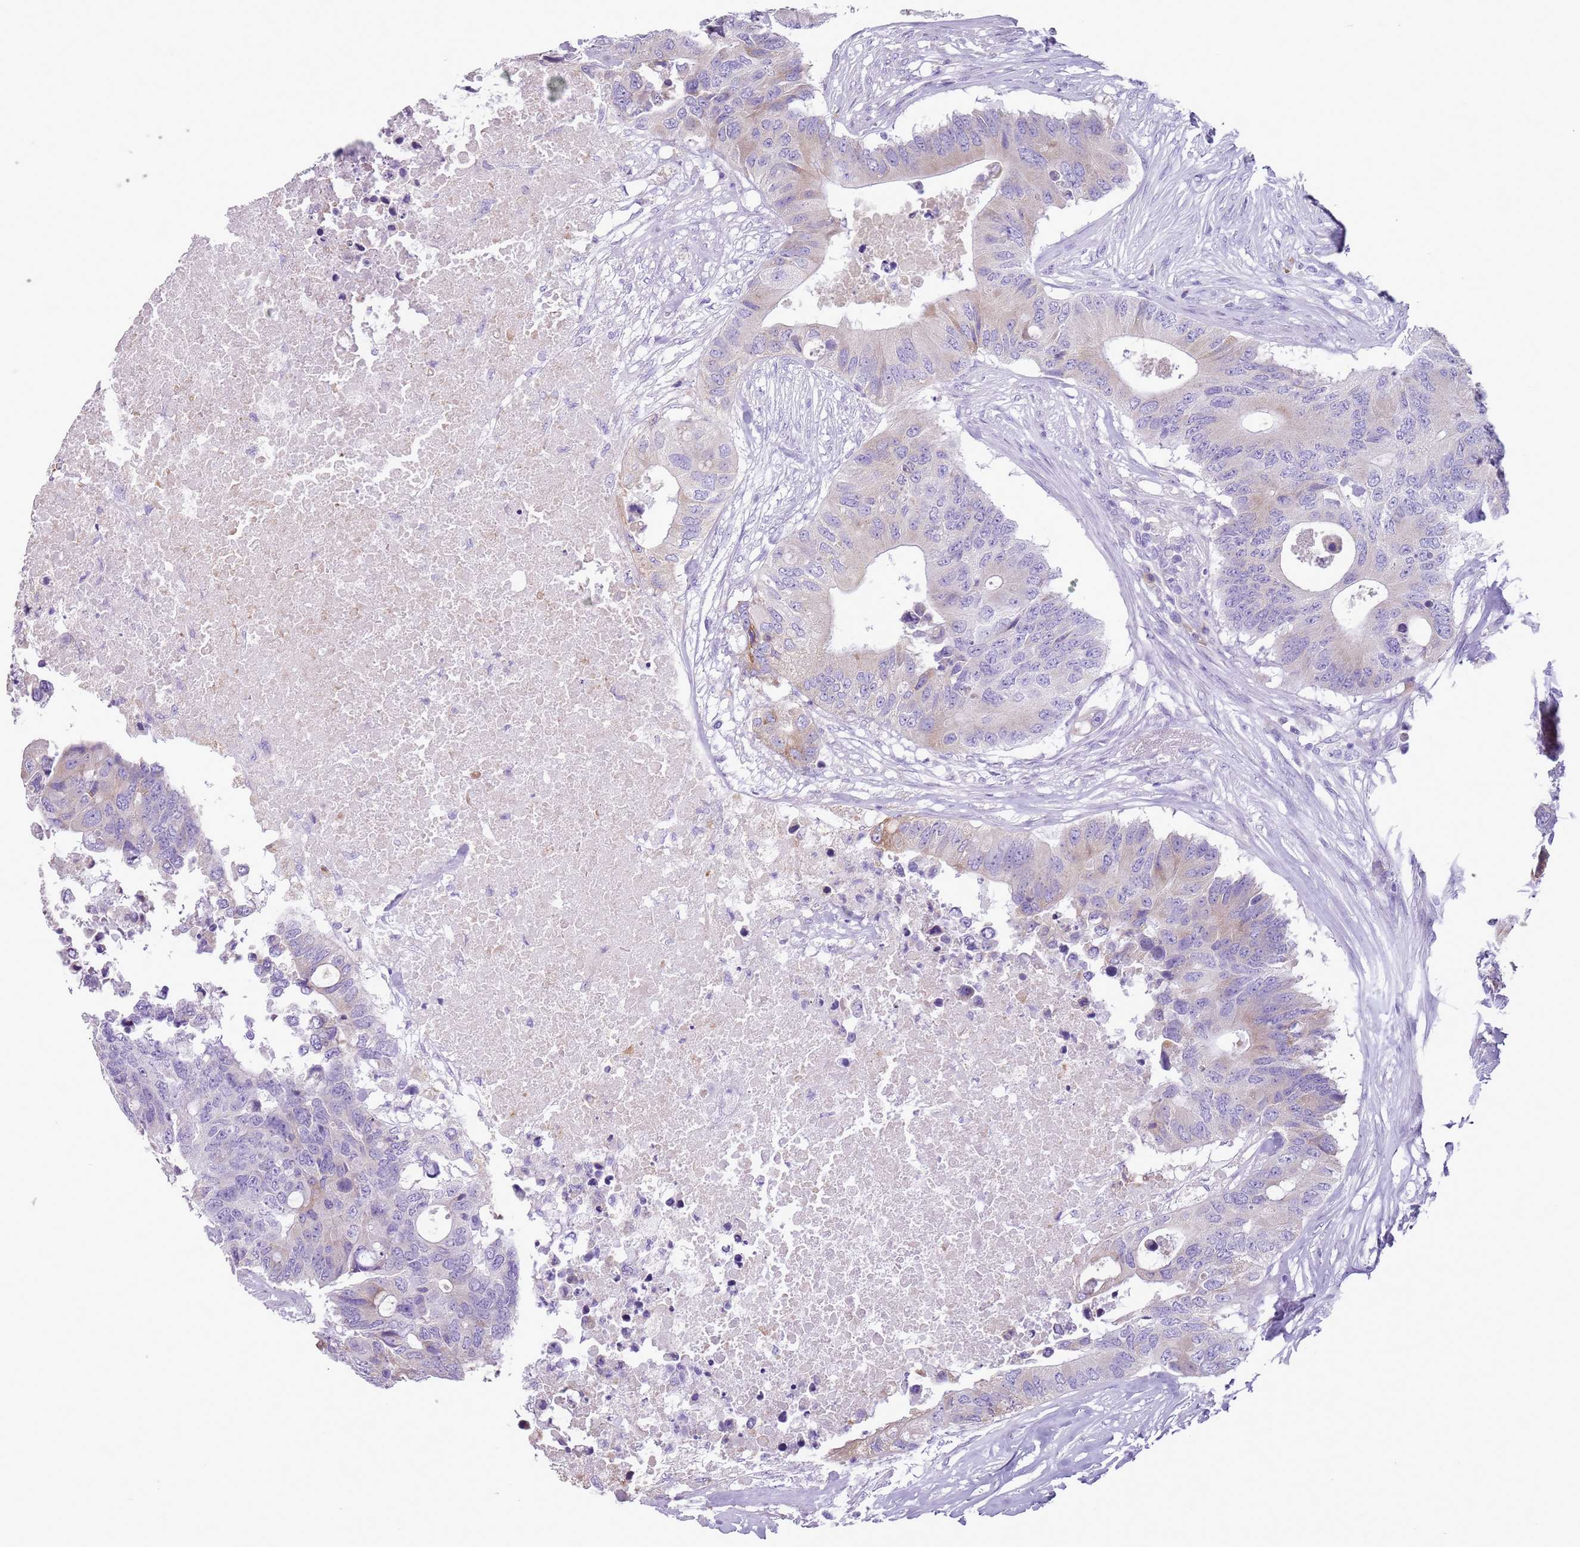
{"staining": {"intensity": "weak", "quantity": "<25%", "location": "cytoplasmic/membranous"}, "tissue": "colorectal cancer", "cell_type": "Tumor cells", "image_type": "cancer", "snomed": [{"axis": "morphology", "description": "Adenocarcinoma, NOS"}, {"axis": "topography", "description": "Colon"}], "caption": "A micrograph of human colorectal cancer is negative for staining in tumor cells. The staining is performed using DAB (3,3'-diaminobenzidine) brown chromogen with nuclei counter-stained in using hematoxylin.", "gene": "HYOU1", "patient": {"sex": "male", "age": 71}}